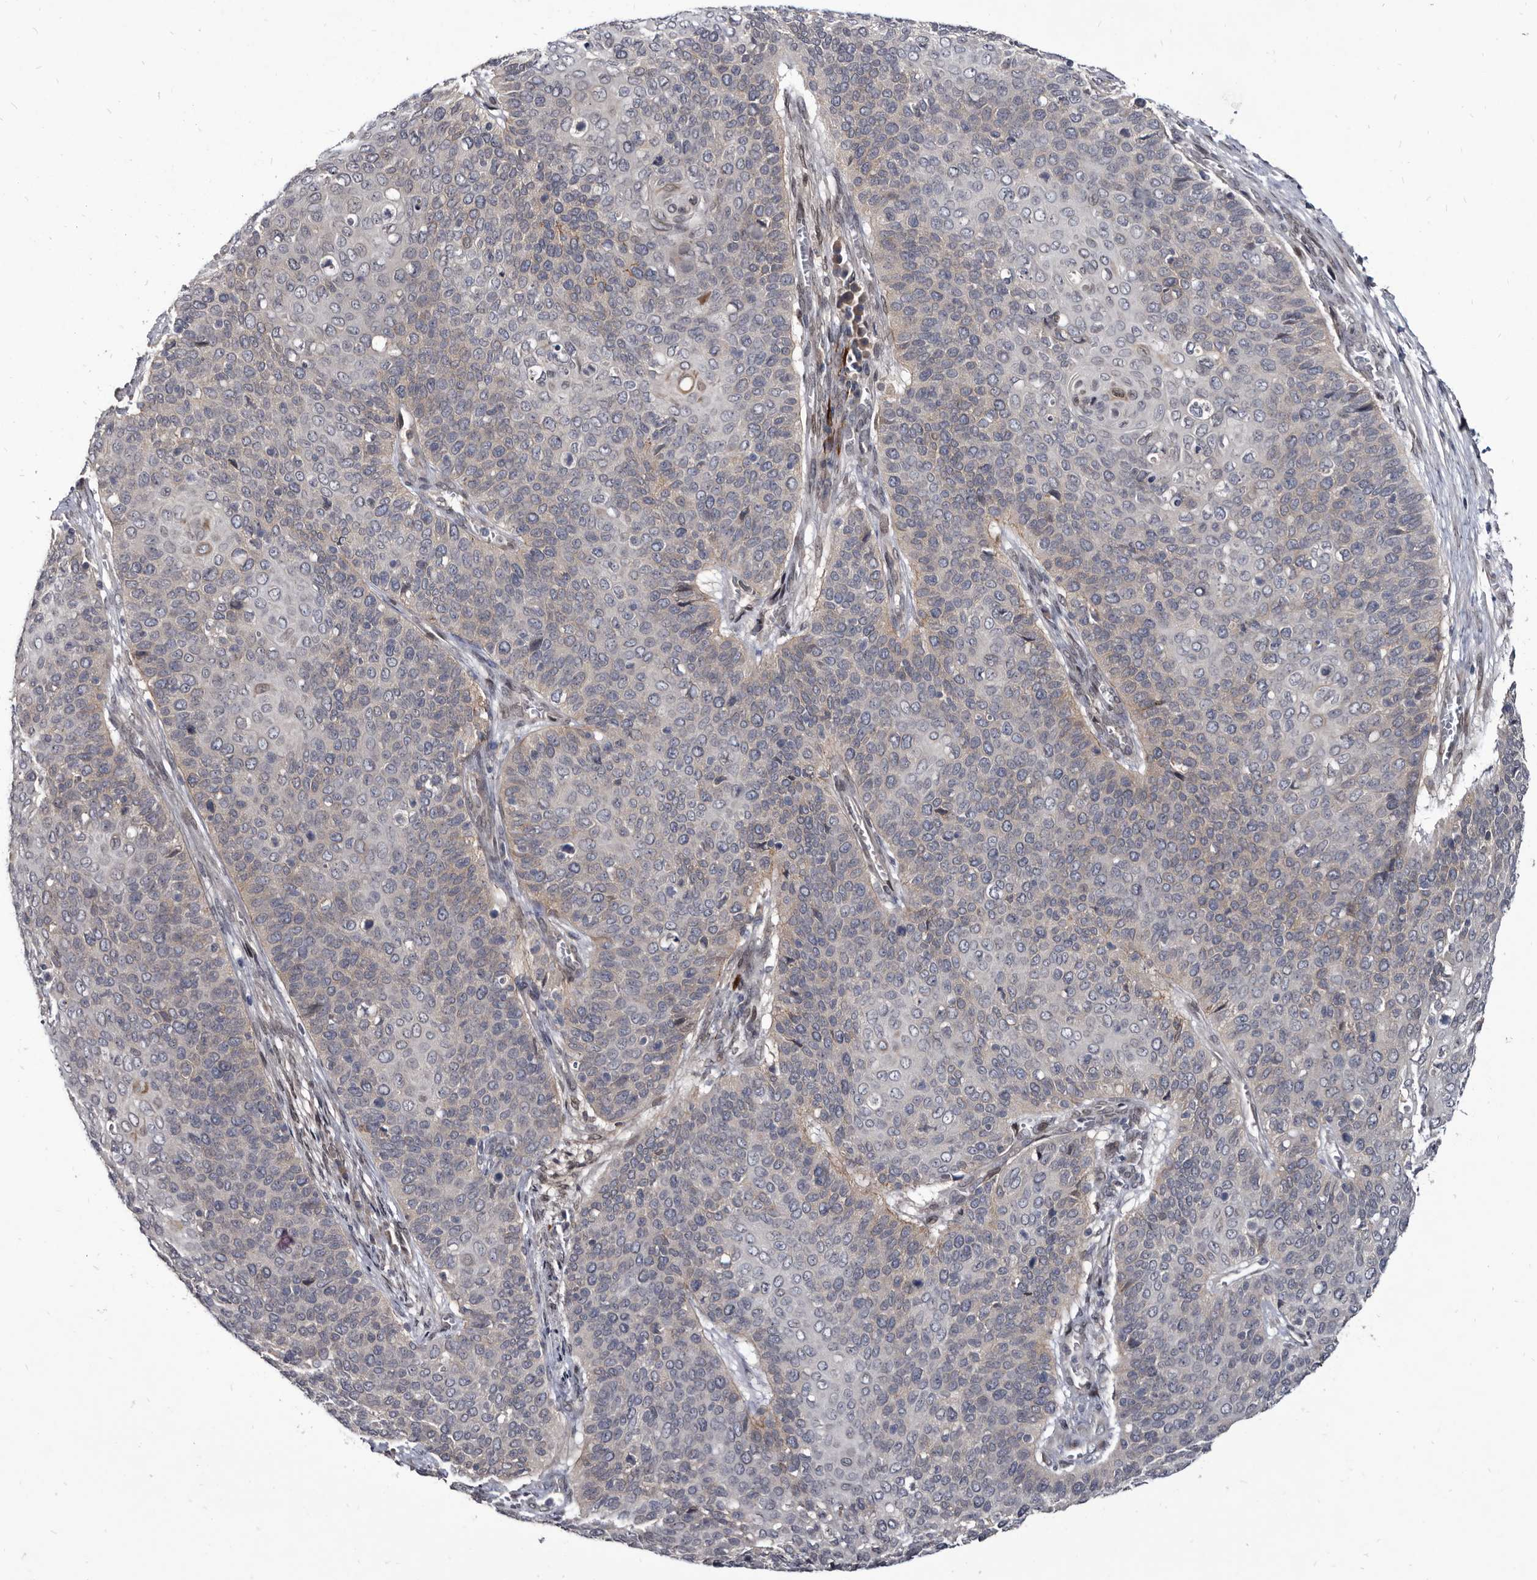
{"staining": {"intensity": "weak", "quantity": "<25%", "location": "cytoplasmic/membranous"}, "tissue": "cervical cancer", "cell_type": "Tumor cells", "image_type": "cancer", "snomed": [{"axis": "morphology", "description": "Squamous cell carcinoma, NOS"}, {"axis": "topography", "description": "Cervix"}], "caption": "This is an IHC photomicrograph of human cervical squamous cell carcinoma. There is no positivity in tumor cells.", "gene": "PROM1", "patient": {"sex": "female", "age": 39}}